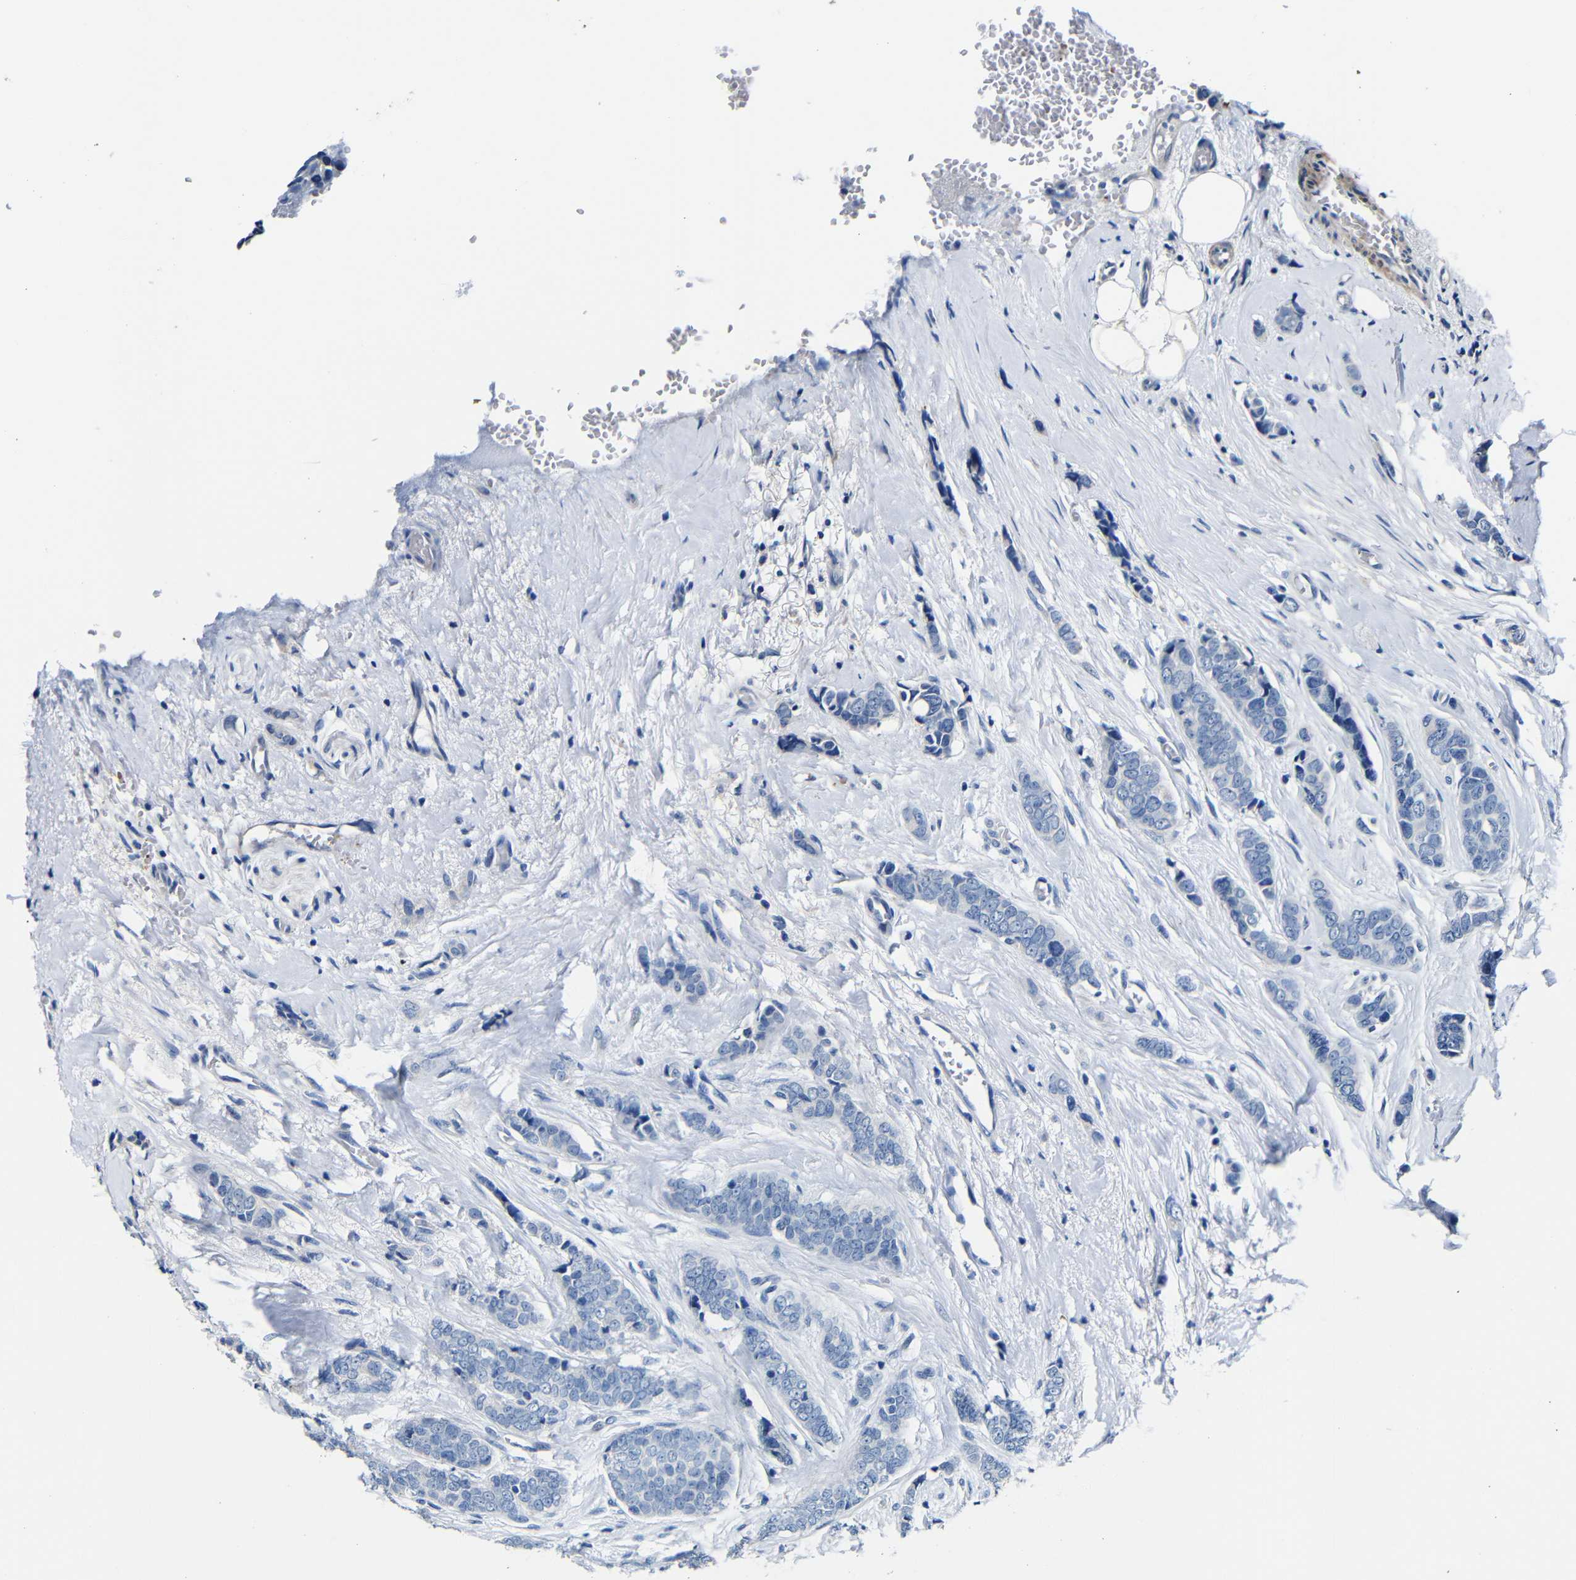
{"staining": {"intensity": "negative", "quantity": "none", "location": "none"}, "tissue": "breast cancer", "cell_type": "Tumor cells", "image_type": "cancer", "snomed": [{"axis": "morphology", "description": "Lobular carcinoma"}, {"axis": "topography", "description": "Skin"}, {"axis": "topography", "description": "Breast"}], "caption": "Breast cancer (lobular carcinoma) was stained to show a protein in brown. There is no significant positivity in tumor cells.", "gene": "TNFAIP1", "patient": {"sex": "female", "age": 46}}